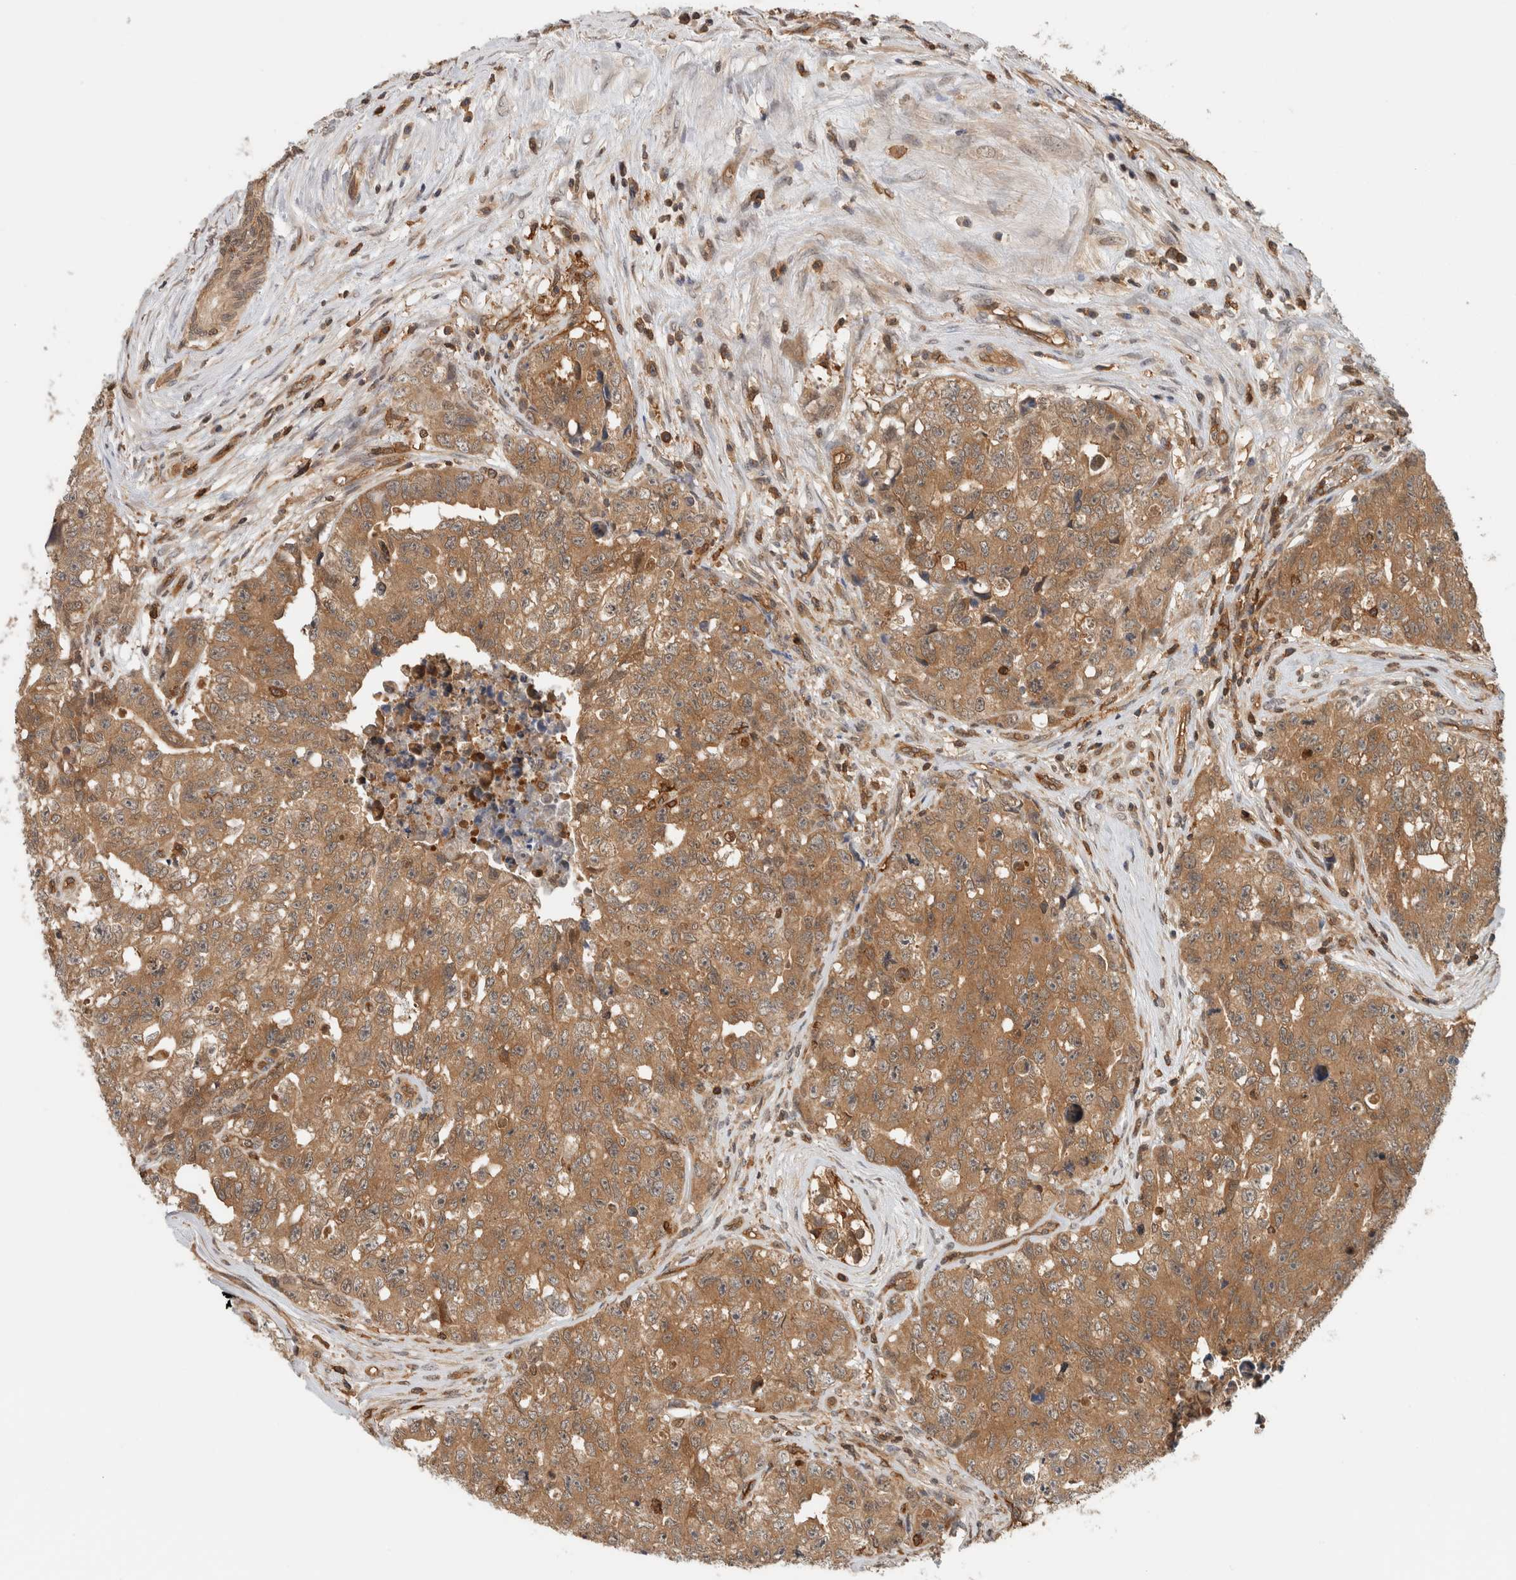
{"staining": {"intensity": "moderate", "quantity": ">75%", "location": "cytoplasmic/membranous"}, "tissue": "testis cancer", "cell_type": "Tumor cells", "image_type": "cancer", "snomed": [{"axis": "morphology", "description": "Carcinoma, Embryonal, NOS"}, {"axis": "topography", "description": "Testis"}], "caption": "The photomicrograph reveals a brown stain indicating the presence of a protein in the cytoplasmic/membranous of tumor cells in testis cancer.", "gene": "PFDN4", "patient": {"sex": "male", "age": 28}}